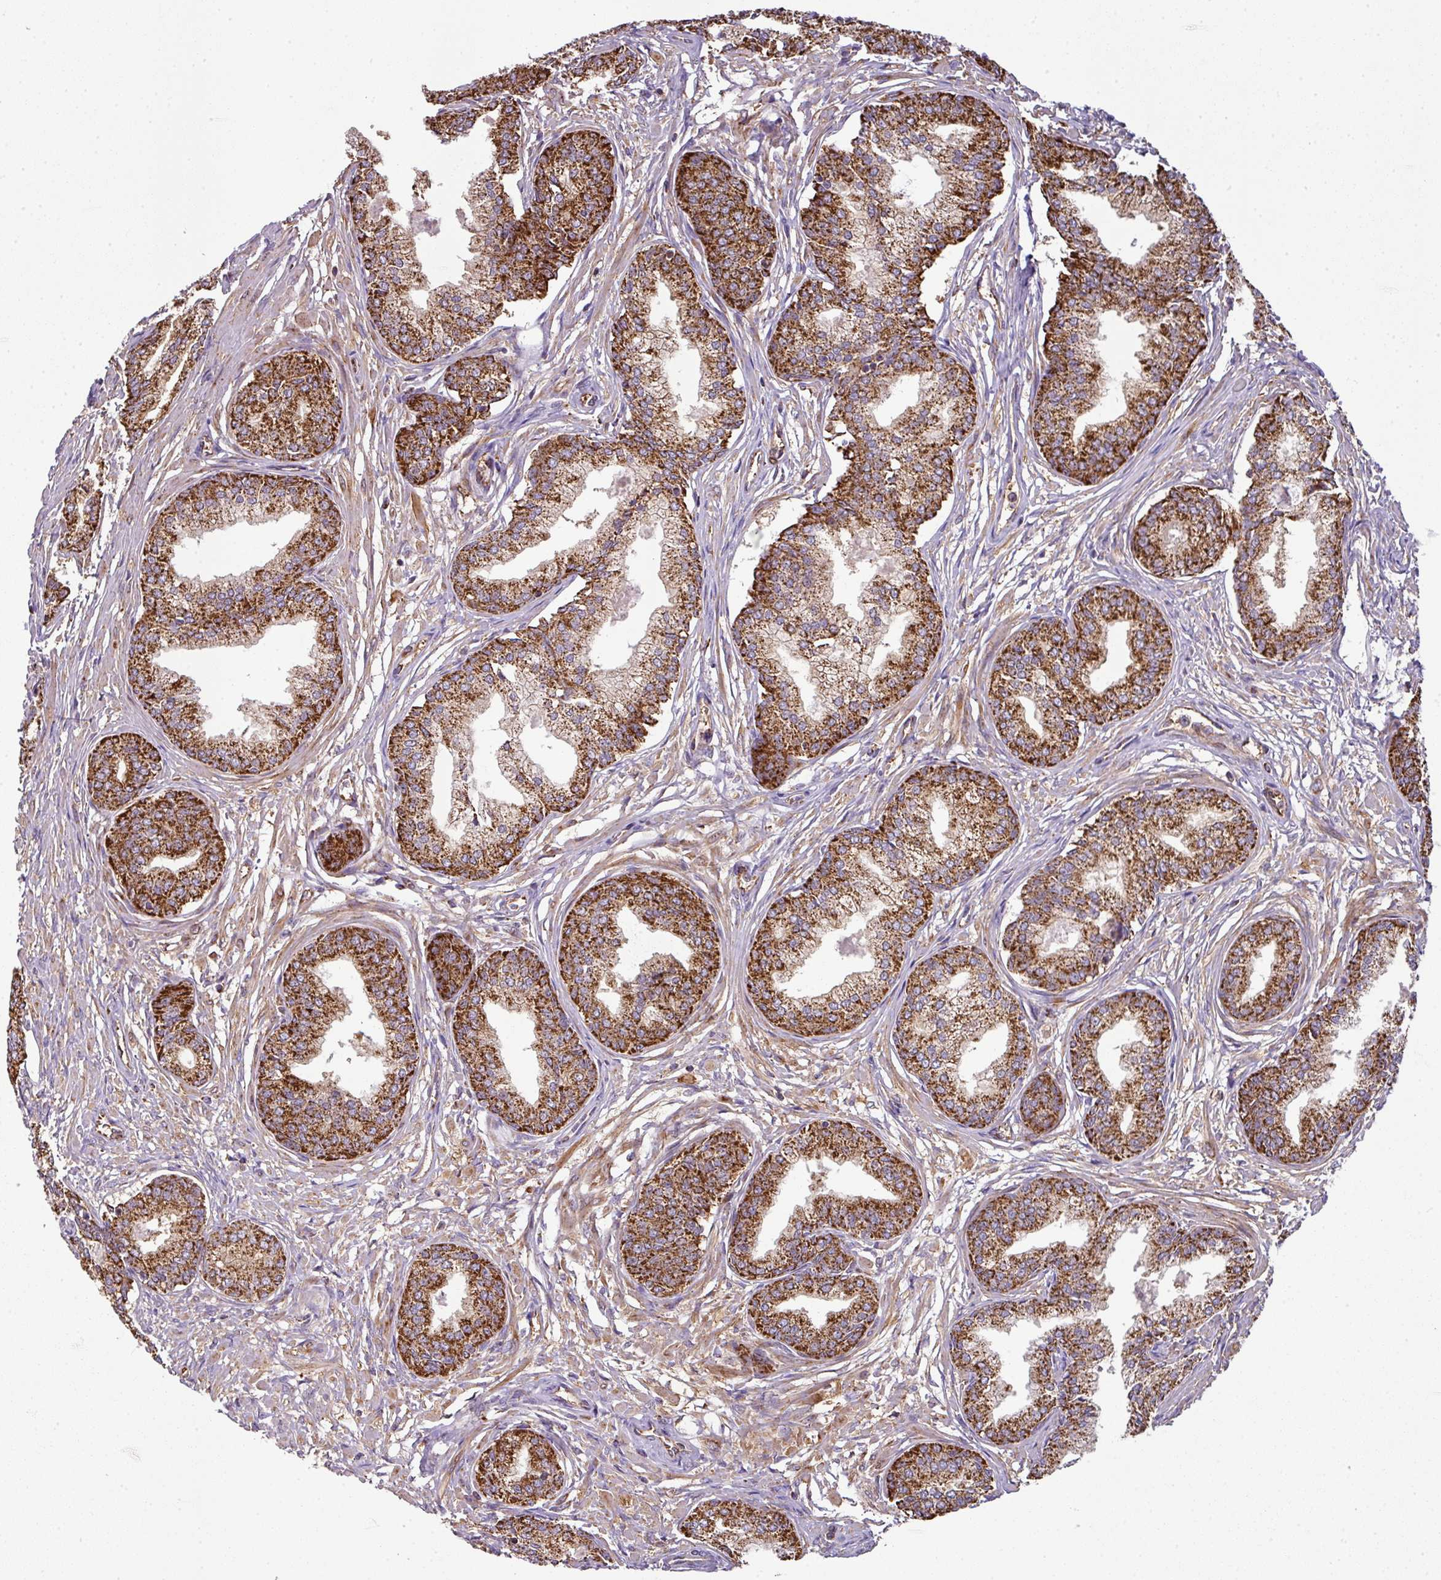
{"staining": {"intensity": "strong", "quantity": ">75%", "location": "cytoplasmic/membranous"}, "tissue": "prostate cancer", "cell_type": "Tumor cells", "image_type": "cancer", "snomed": [{"axis": "morphology", "description": "Adenocarcinoma, High grade"}, {"axis": "topography", "description": "Prostate"}], "caption": "A brown stain shows strong cytoplasmic/membranous expression of a protein in human prostate cancer (adenocarcinoma (high-grade)) tumor cells.", "gene": "PRELID3B", "patient": {"sex": "male", "age": 67}}